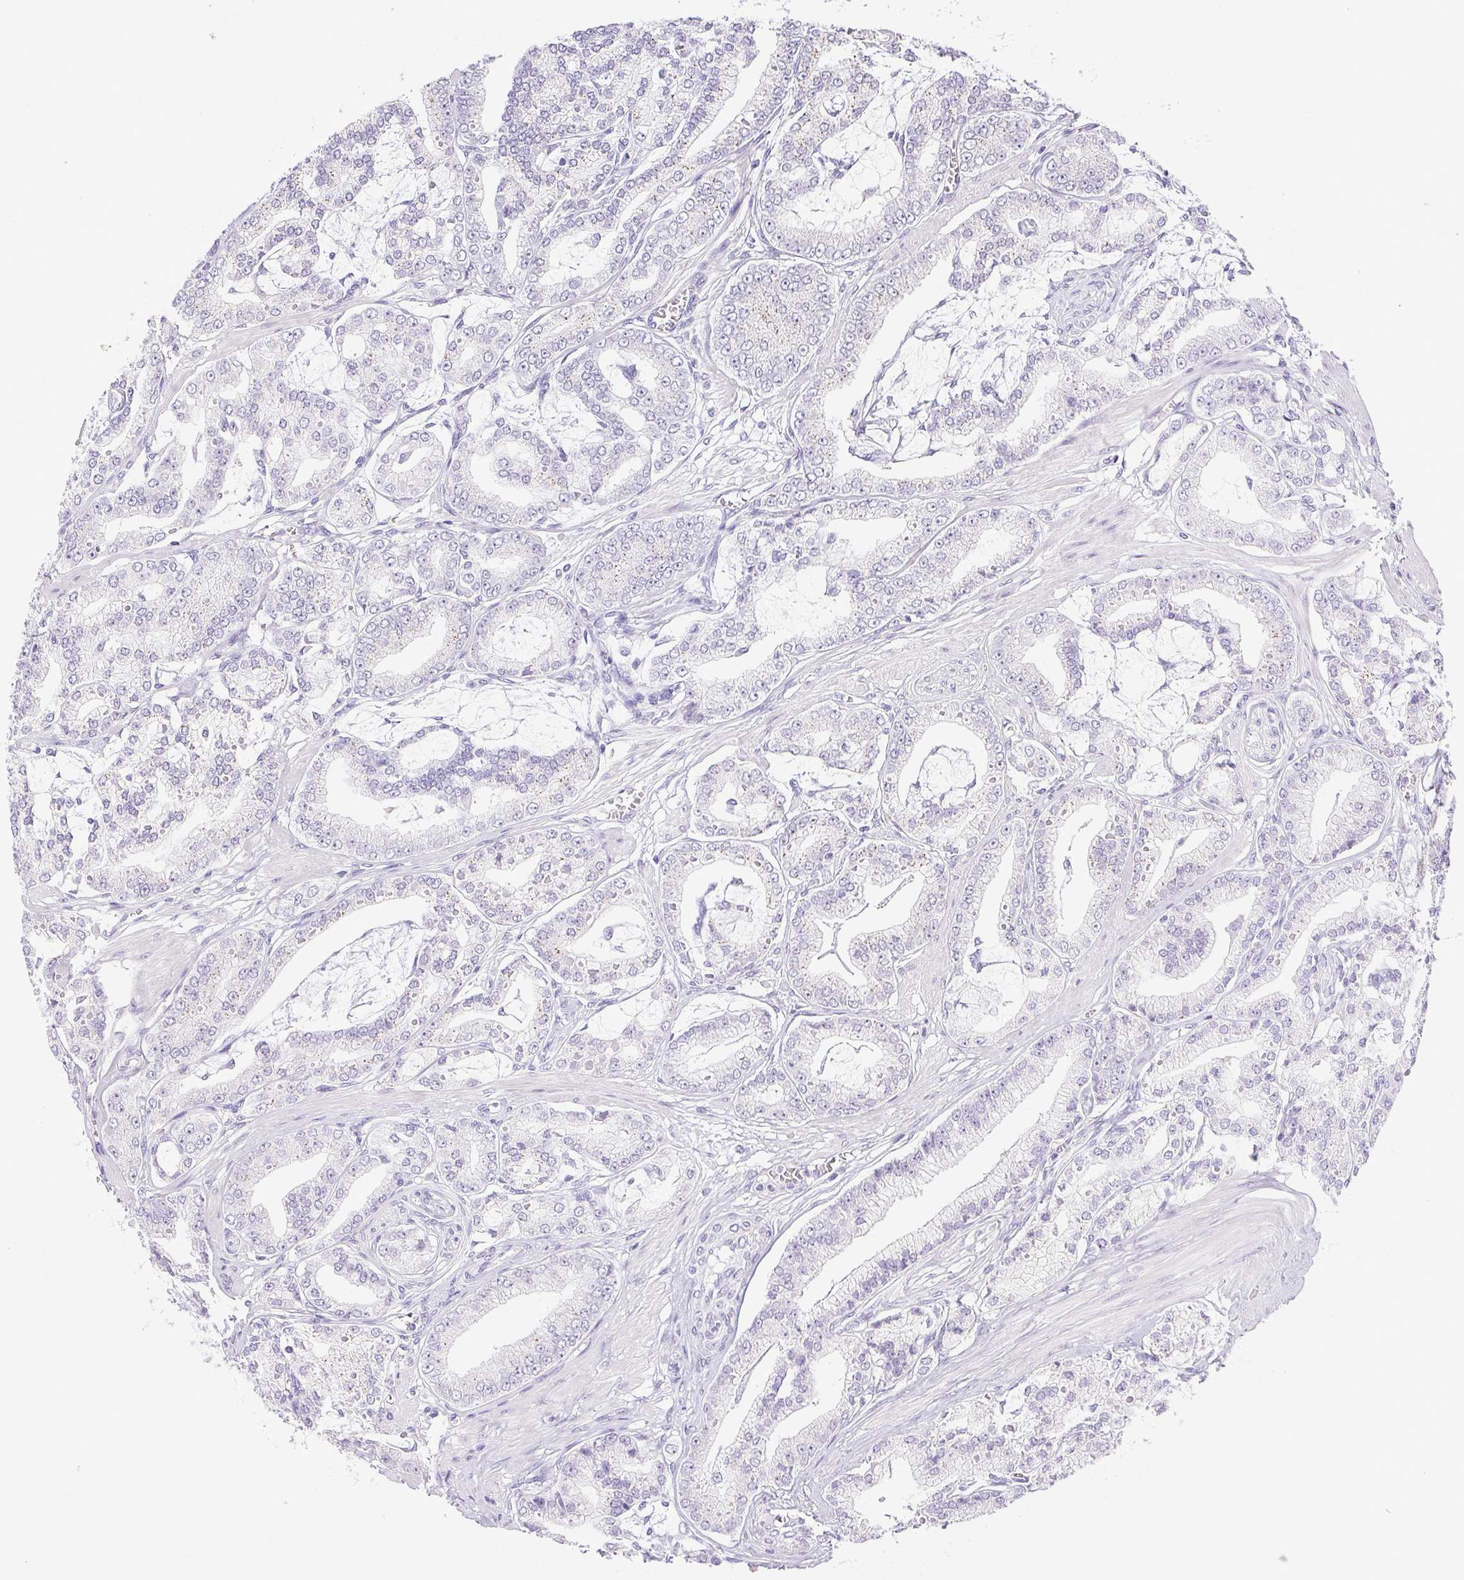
{"staining": {"intensity": "negative", "quantity": "none", "location": "none"}, "tissue": "prostate cancer", "cell_type": "Tumor cells", "image_type": "cancer", "snomed": [{"axis": "morphology", "description": "Adenocarcinoma, High grade"}, {"axis": "topography", "description": "Prostate"}], "caption": "Tumor cells show no significant protein staining in prostate cancer (adenocarcinoma (high-grade)).", "gene": "PAPPA2", "patient": {"sex": "male", "age": 71}}